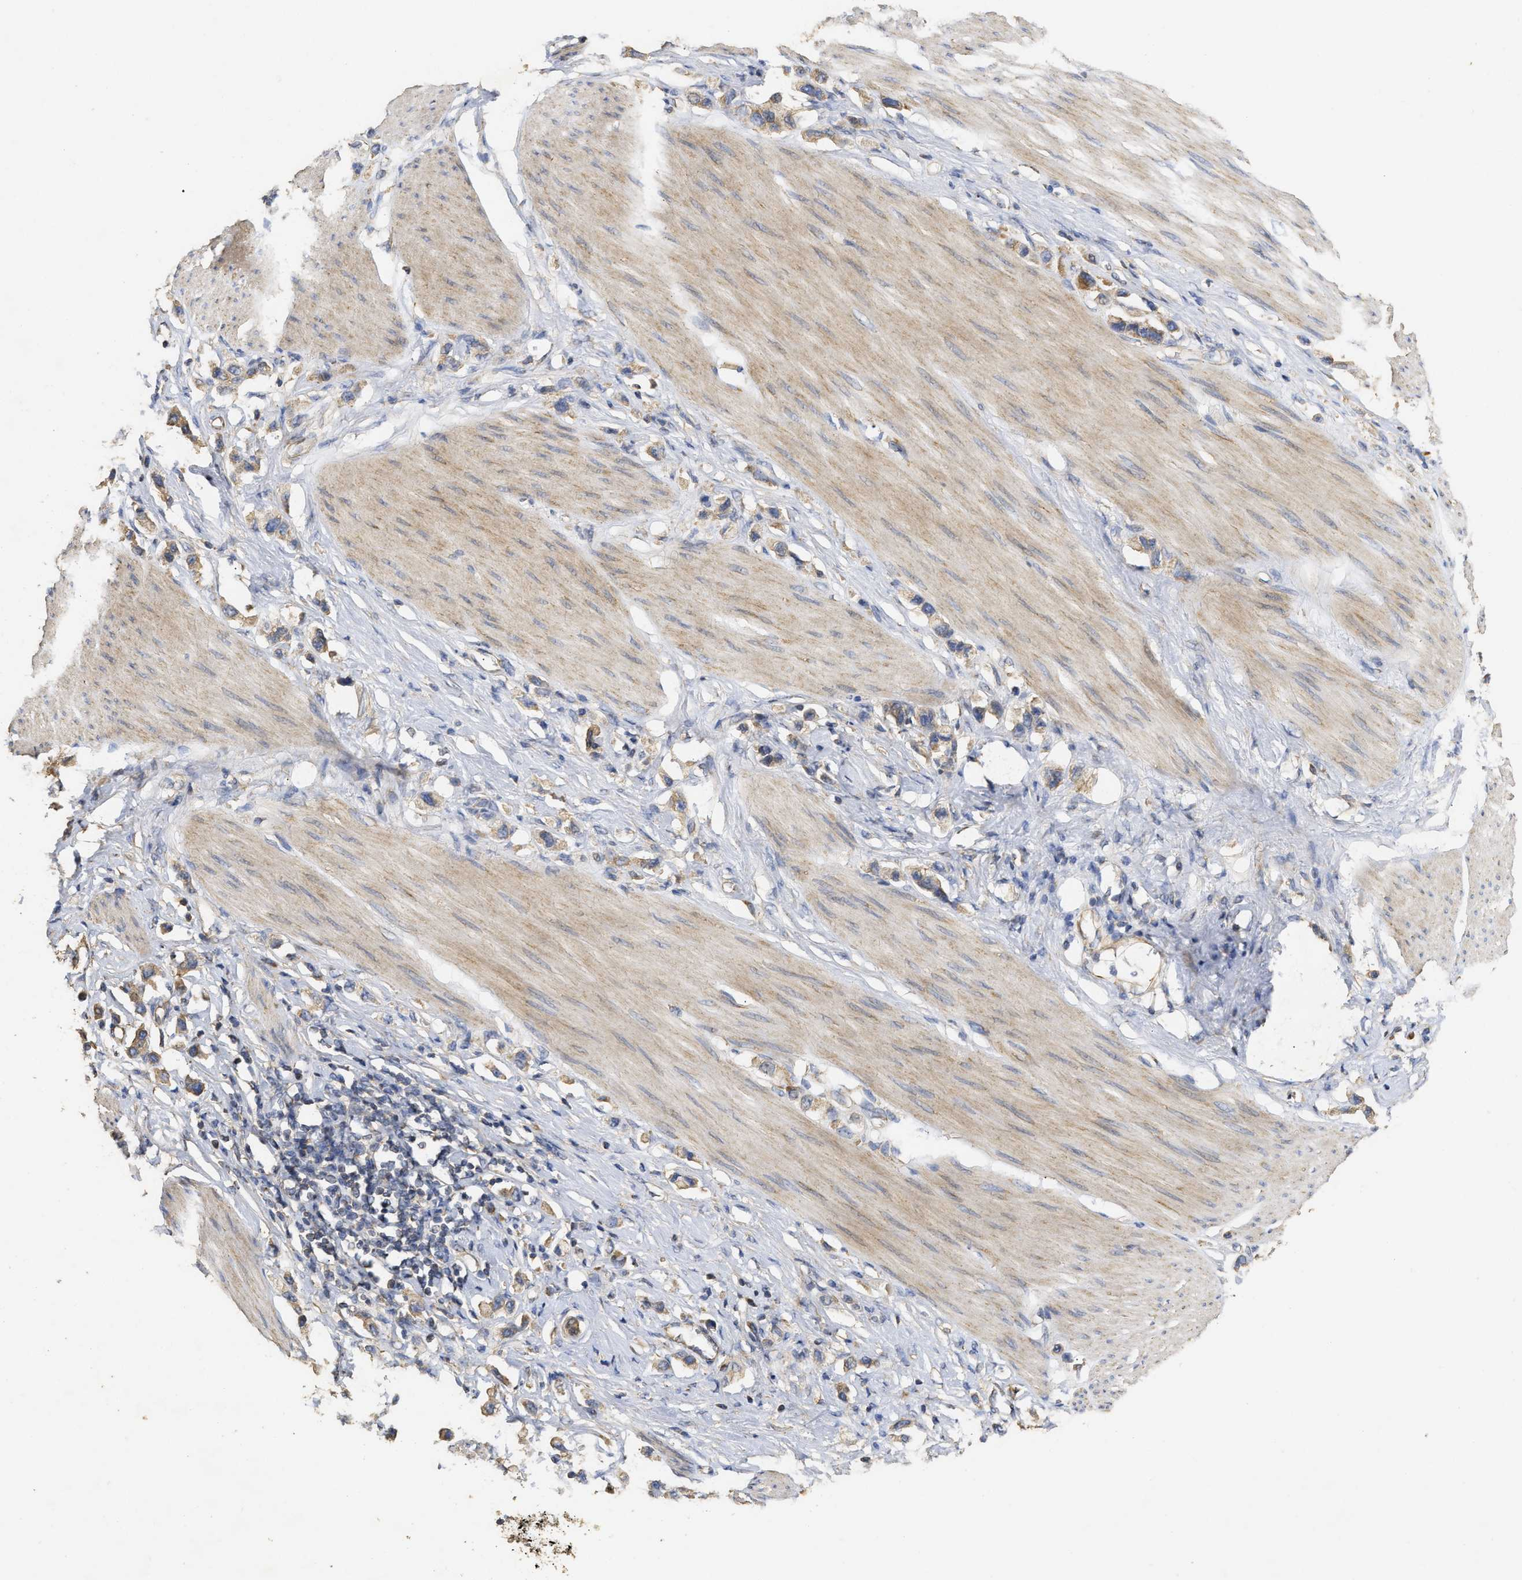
{"staining": {"intensity": "moderate", "quantity": ">75%", "location": "cytoplasmic/membranous"}, "tissue": "stomach cancer", "cell_type": "Tumor cells", "image_type": "cancer", "snomed": [{"axis": "morphology", "description": "Adenocarcinoma, NOS"}, {"axis": "topography", "description": "Stomach"}], "caption": "The immunohistochemical stain highlights moderate cytoplasmic/membranous expression in tumor cells of stomach adenocarcinoma tissue.", "gene": "NAV1", "patient": {"sex": "female", "age": 65}}